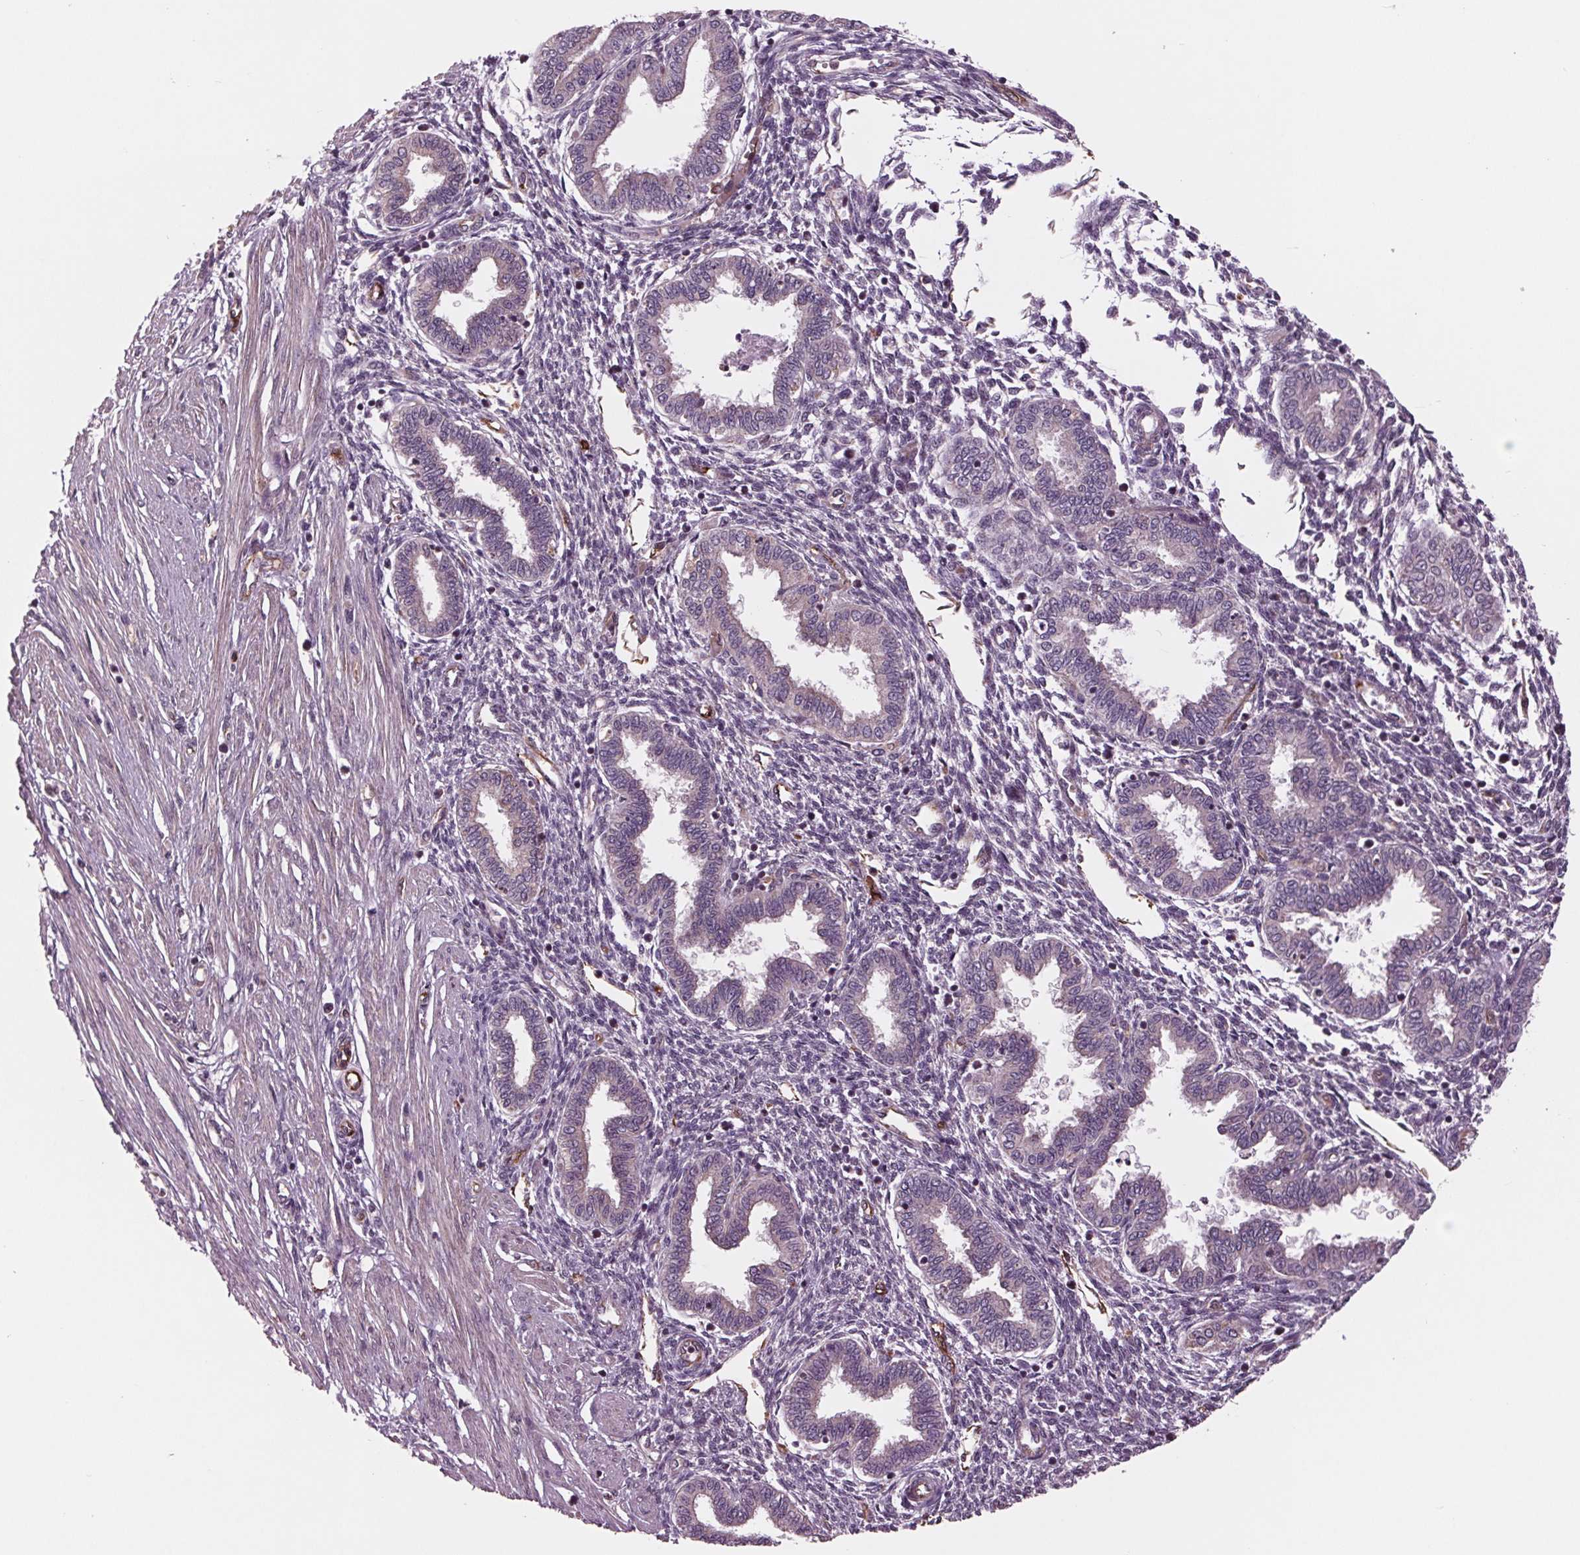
{"staining": {"intensity": "negative", "quantity": "none", "location": "none"}, "tissue": "endometrium", "cell_type": "Cells in endometrial stroma", "image_type": "normal", "snomed": [{"axis": "morphology", "description": "Normal tissue, NOS"}, {"axis": "topography", "description": "Endometrium"}], "caption": "Cells in endometrial stroma show no significant expression in unremarkable endometrium. Nuclei are stained in blue.", "gene": "MAPK8", "patient": {"sex": "female", "age": 33}}